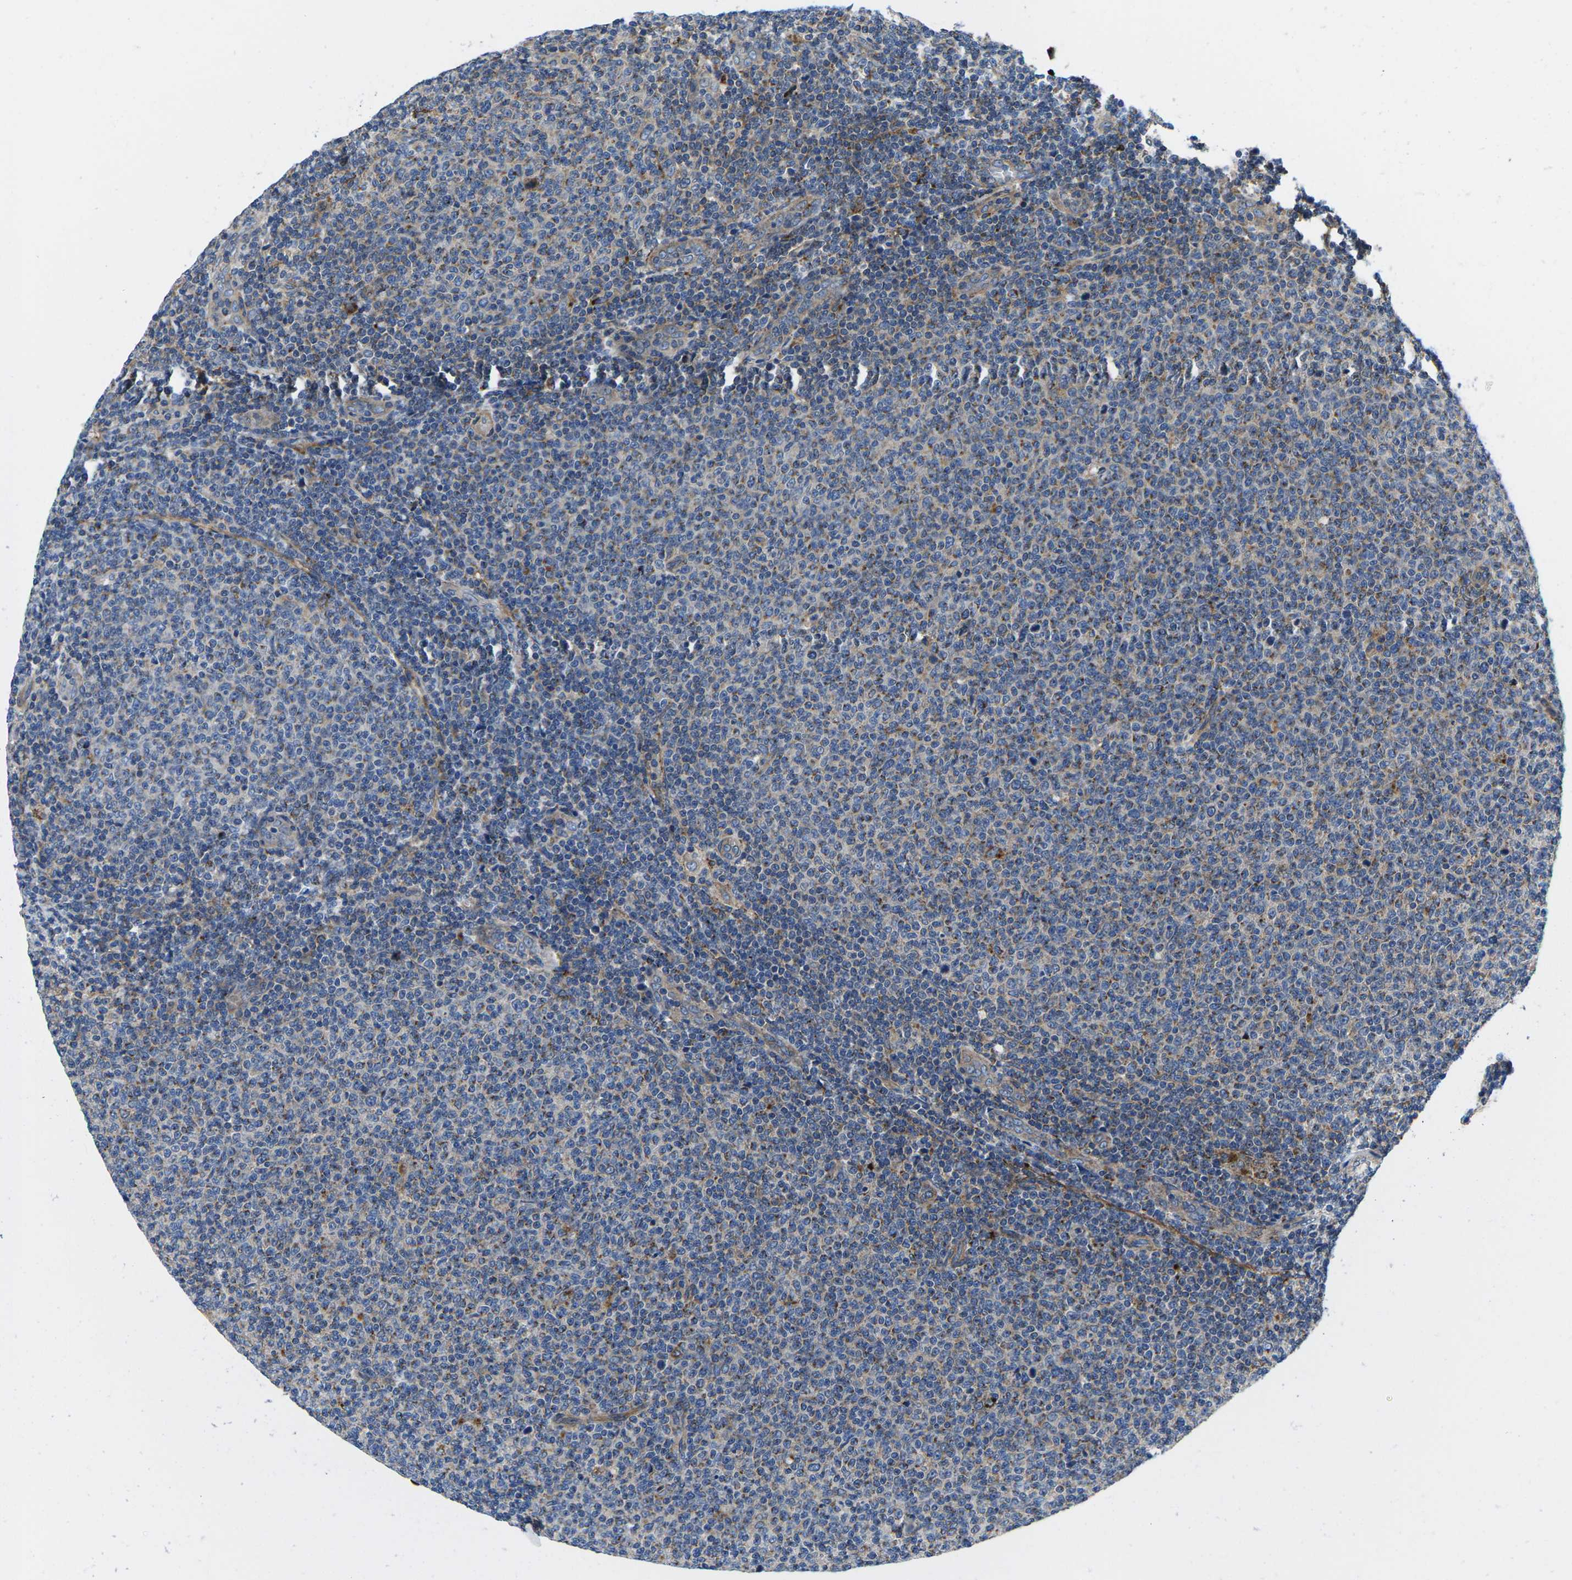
{"staining": {"intensity": "weak", "quantity": "<25%", "location": "cytoplasmic/membranous"}, "tissue": "lymphoma", "cell_type": "Tumor cells", "image_type": "cancer", "snomed": [{"axis": "morphology", "description": "Malignant lymphoma, non-Hodgkin's type, Low grade"}, {"axis": "topography", "description": "Lymph node"}], "caption": "Tumor cells are negative for brown protein staining in low-grade malignant lymphoma, non-Hodgkin's type. (DAB (3,3'-diaminobenzidine) immunohistochemistry (IHC) with hematoxylin counter stain).", "gene": "DLG1", "patient": {"sex": "male", "age": 66}}